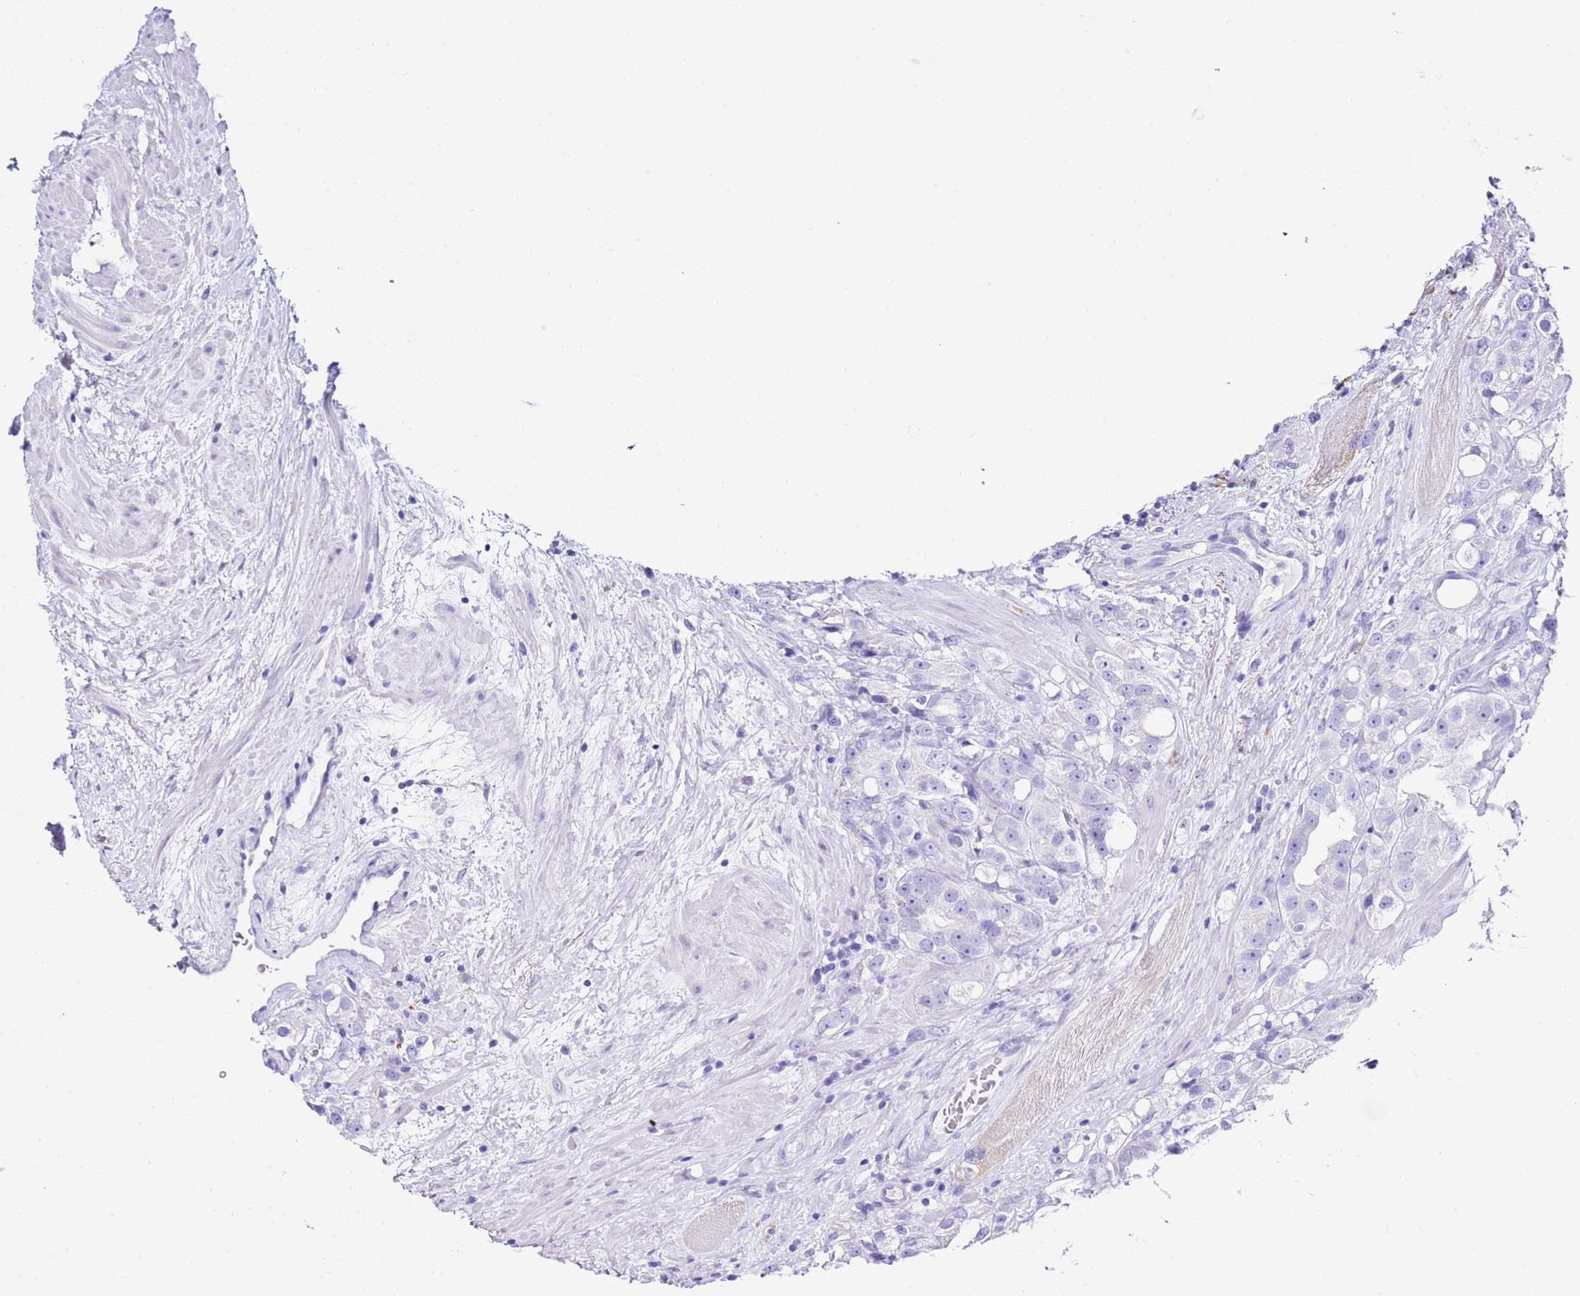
{"staining": {"intensity": "negative", "quantity": "none", "location": "none"}, "tissue": "prostate cancer", "cell_type": "Tumor cells", "image_type": "cancer", "snomed": [{"axis": "morphology", "description": "Adenocarcinoma, NOS"}, {"axis": "topography", "description": "Prostate"}], "caption": "High magnification brightfield microscopy of adenocarcinoma (prostate) stained with DAB (3,3'-diaminobenzidine) (brown) and counterstained with hematoxylin (blue): tumor cells show no significant expression. (DAB immunohistochemistry, high magnification).", "gene": "PTBP2", "patient": {"sex": "male", "age": 79}}